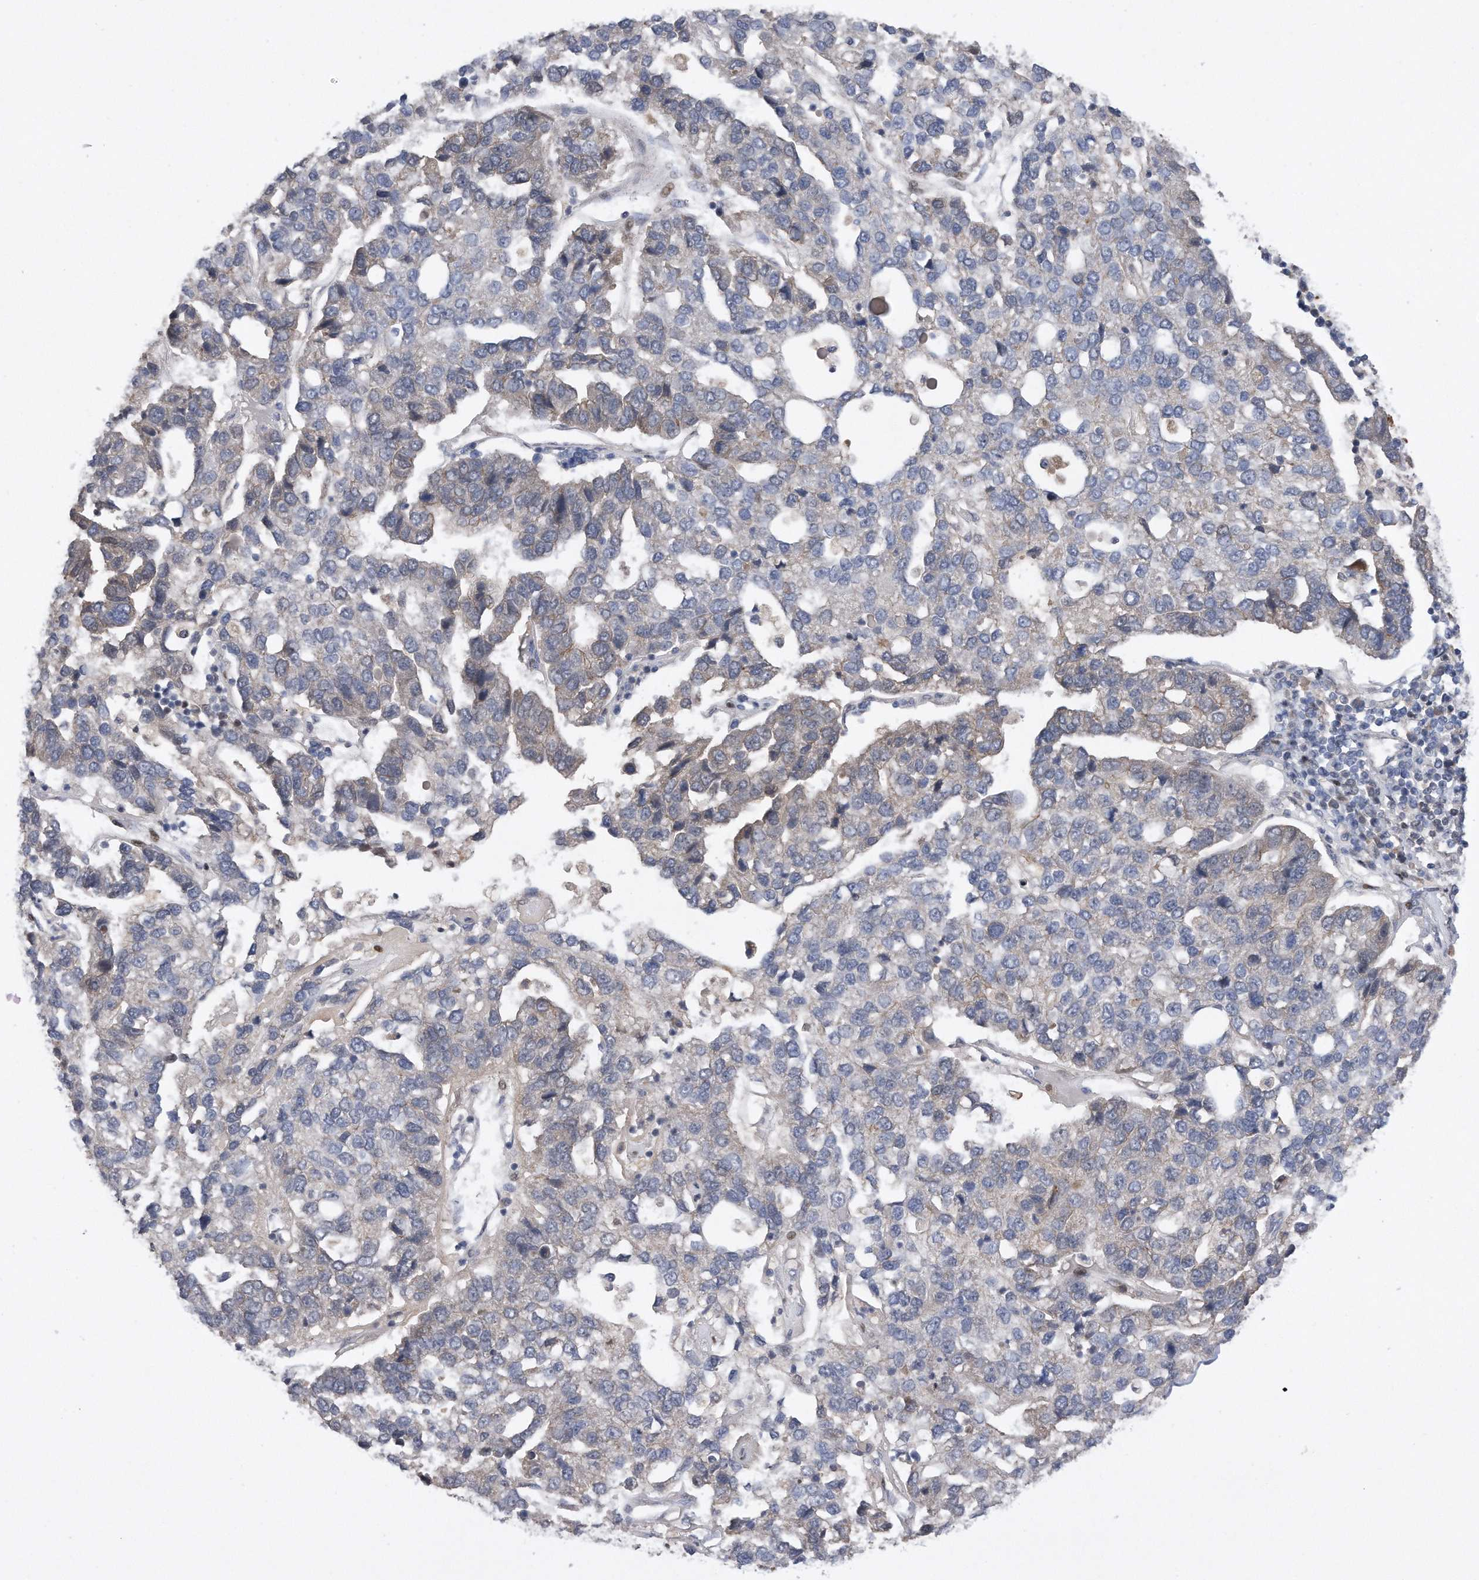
{"staining": {"intensity": "negative", "quantity": "none", "location": "none"}, "tissue": "pancreatic cancer", "cell_type": "Tumor cells", "image_type": "cancer", "snomed": [{"axis": "morphology", "description": "Adenocarcinoma, NOS"}, {"axis": "topography", "description": "Pancreas"}], "caption": "Immunohistochemistry (IHC) of pancreatic cancer shows no staining in tumor cells.", "gene": "CDH12", "patient": {"sex": "female", "age": 61}}